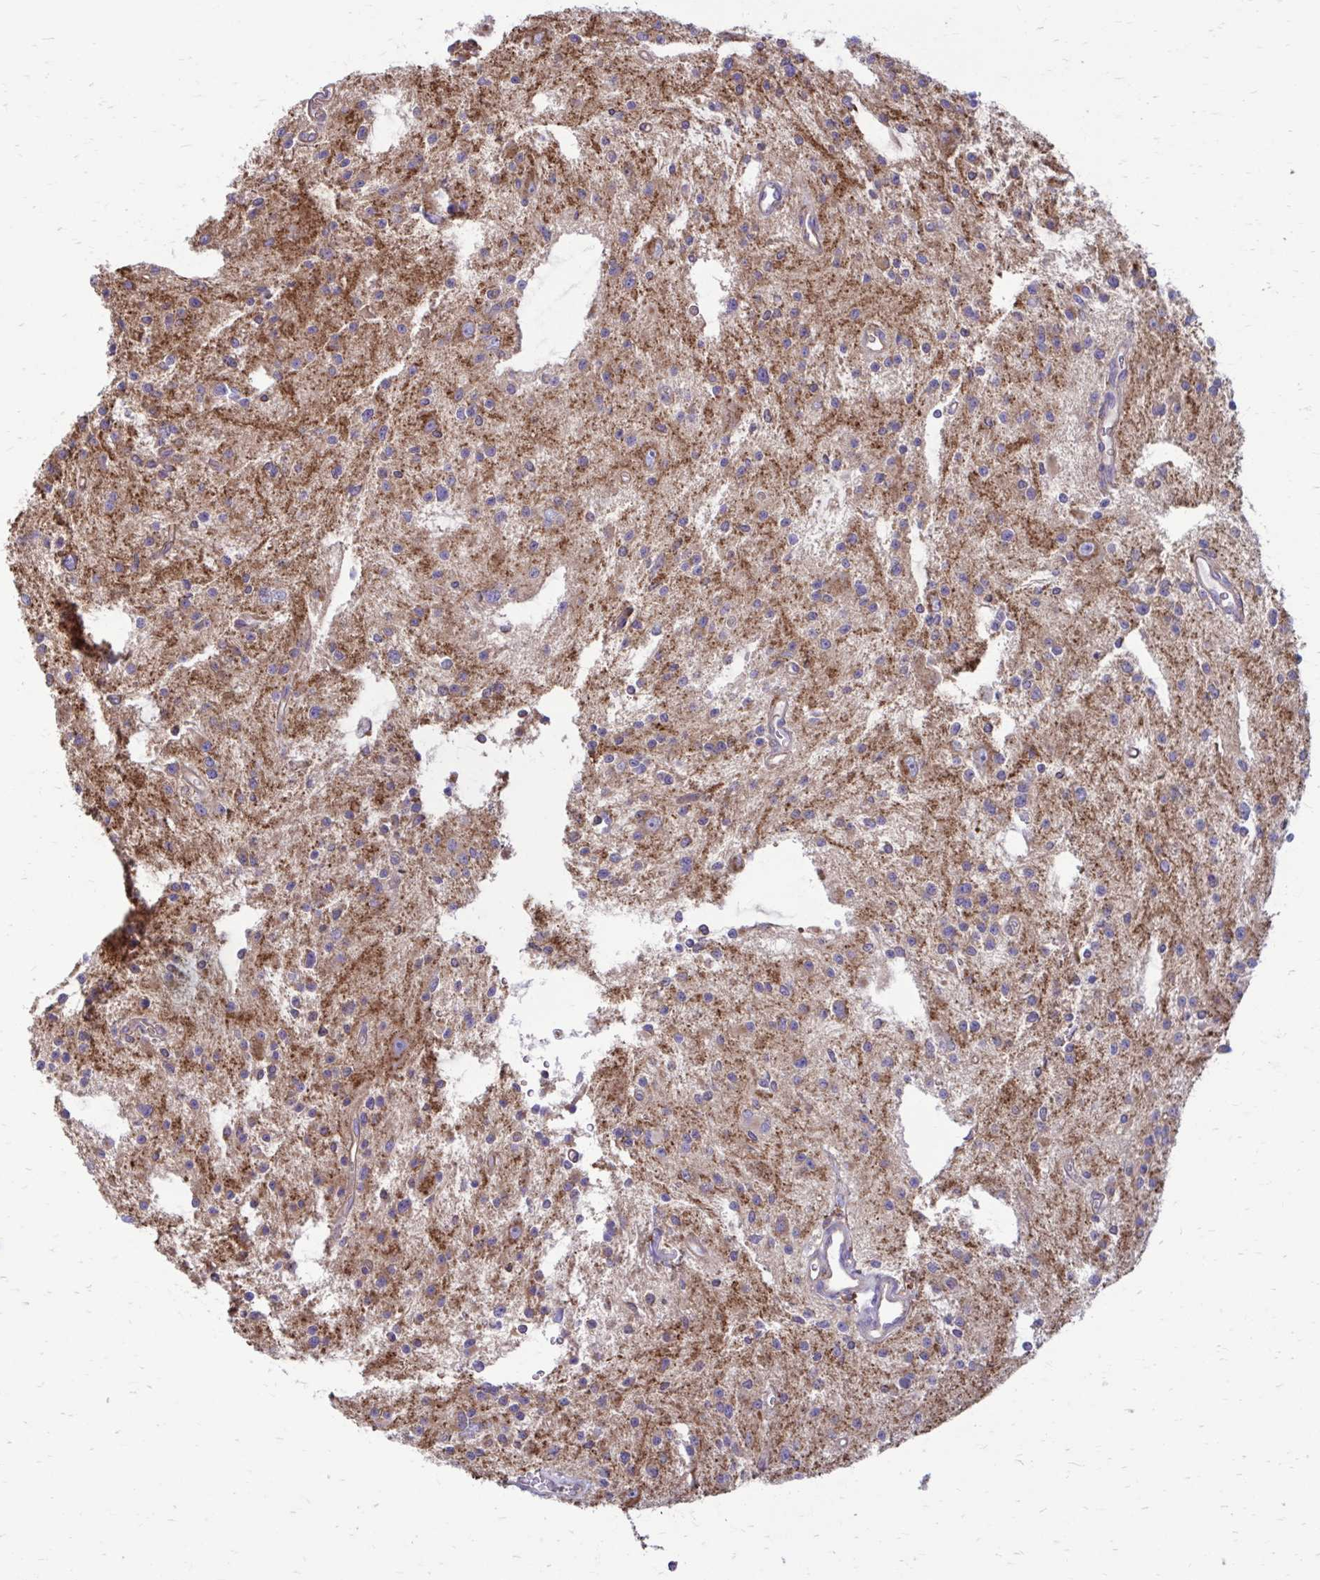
{"staining": {"intensity": "moderate", "quantity": "25%-75%", "location": "cytoplasmic/membranous"}, "tissue": "glioma", "cell_type": "Tumor cells", "image_type": "cancer", "snomed": [{"axis": "morphology", "description": "Glioma, malignant, Low grade"}, {"axis": "topography", "description": "Brain"}], "caption": "Human glioma stained with a brown dye exhibits moderate cytoplasmic/membranous positive positivity in approximately 25%-75% of tumor cells.", "gene": "CLTA", "patient": {"sex": "male", "age": 43}}